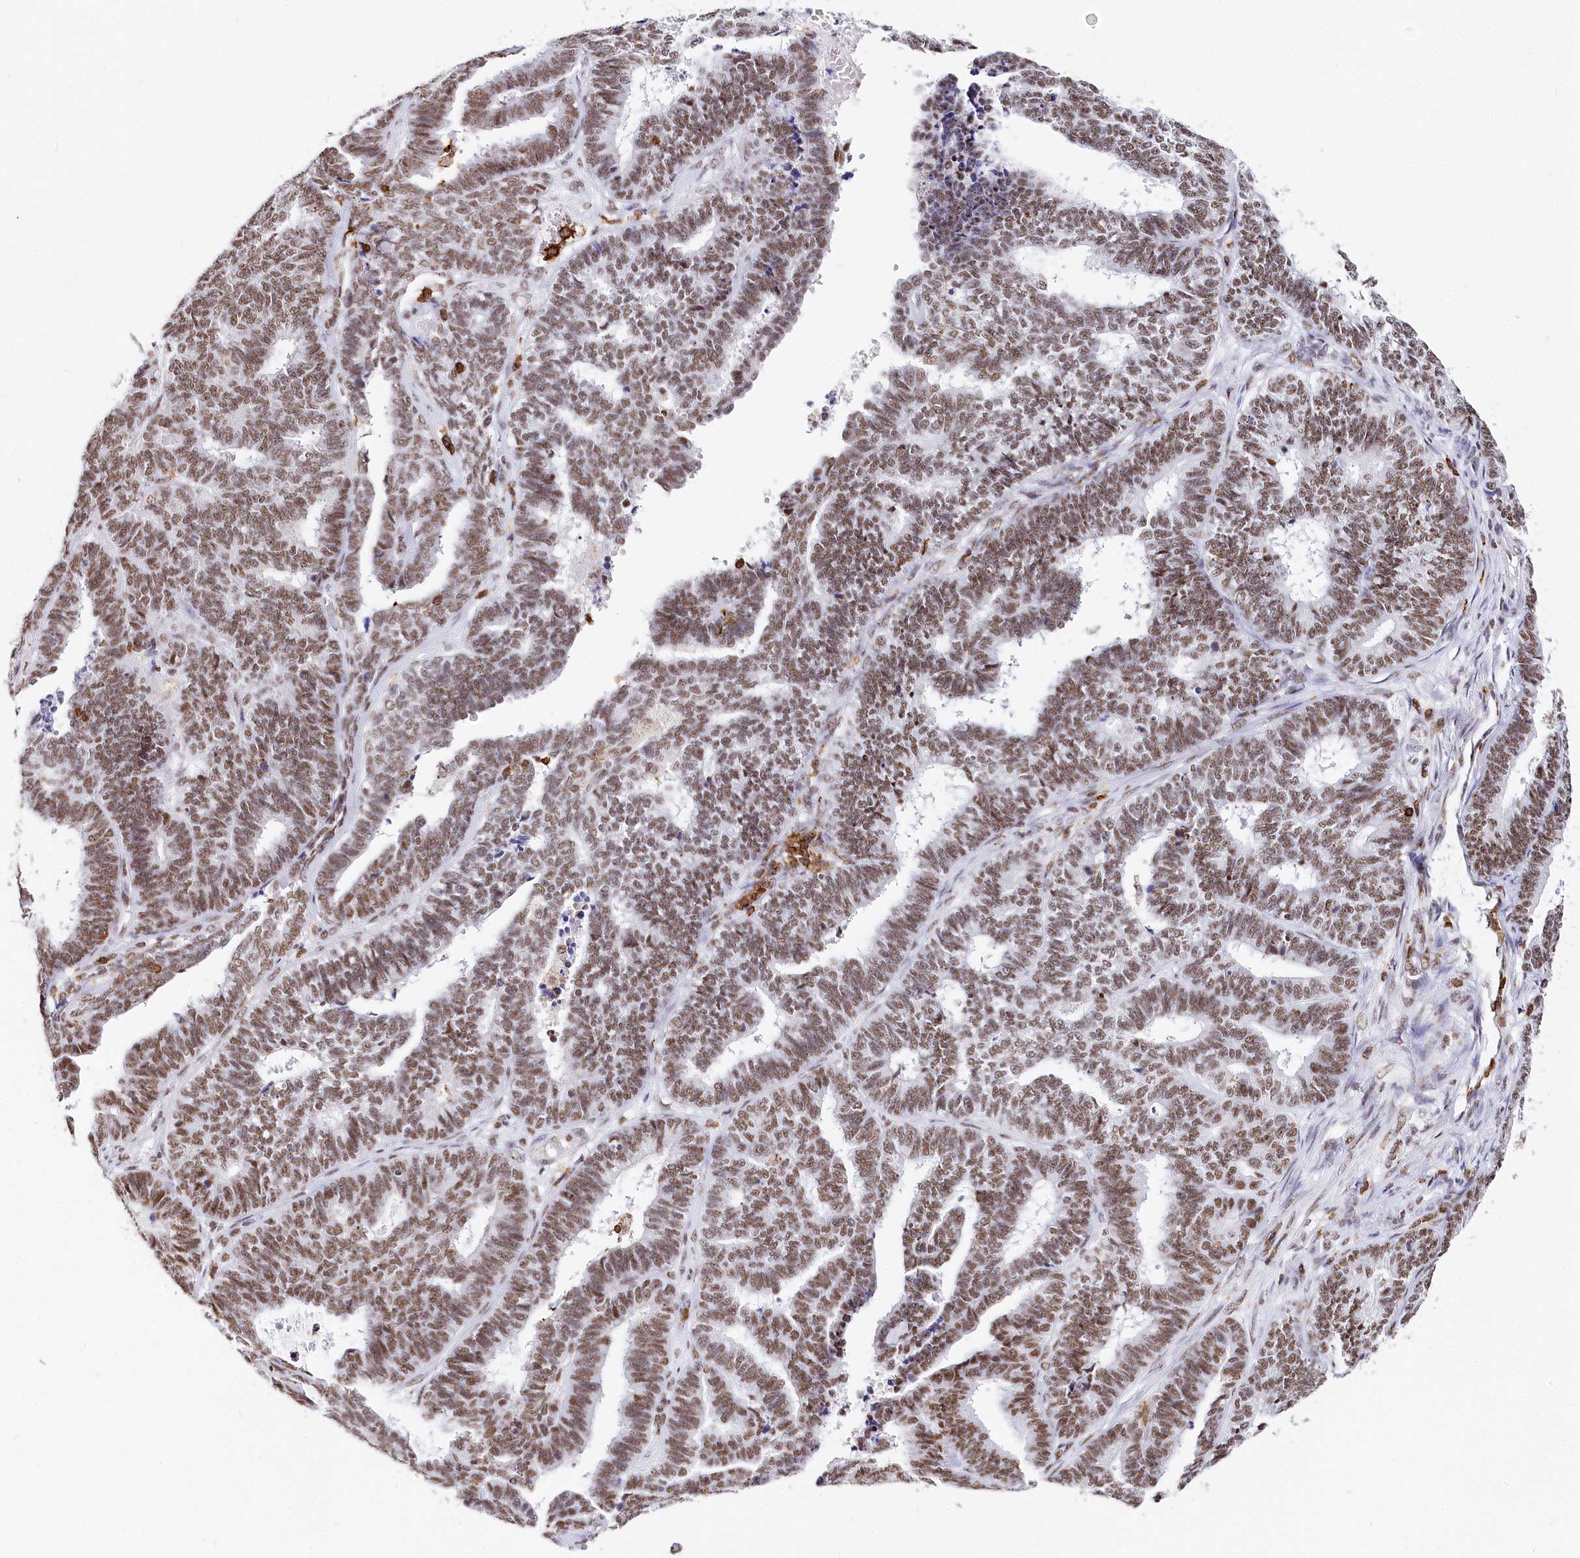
{"staining": {"intensity": "moderate", "quantity": ">75%", "location": "nuclear"}, "tissue": "endometrial cancer", "cell_type": "Tumor cells", "image_type": "cancer", "snomed": [{"axis": "morphology", "description": "Adenocarcinoma, NOS"}, {"axis": "topography", "description": "Endometrium"}], "caption": "IHC (DAB) staining of human adenocarcinoma (endometrial) exhibits moderate nuclear protein expression in approximately >75% of tumor cells. The protein of interest is shown in brown color, while the nuclei are stained blue.", "gene": "BARD1", "patient": {"sex": "female", "age": 70}}